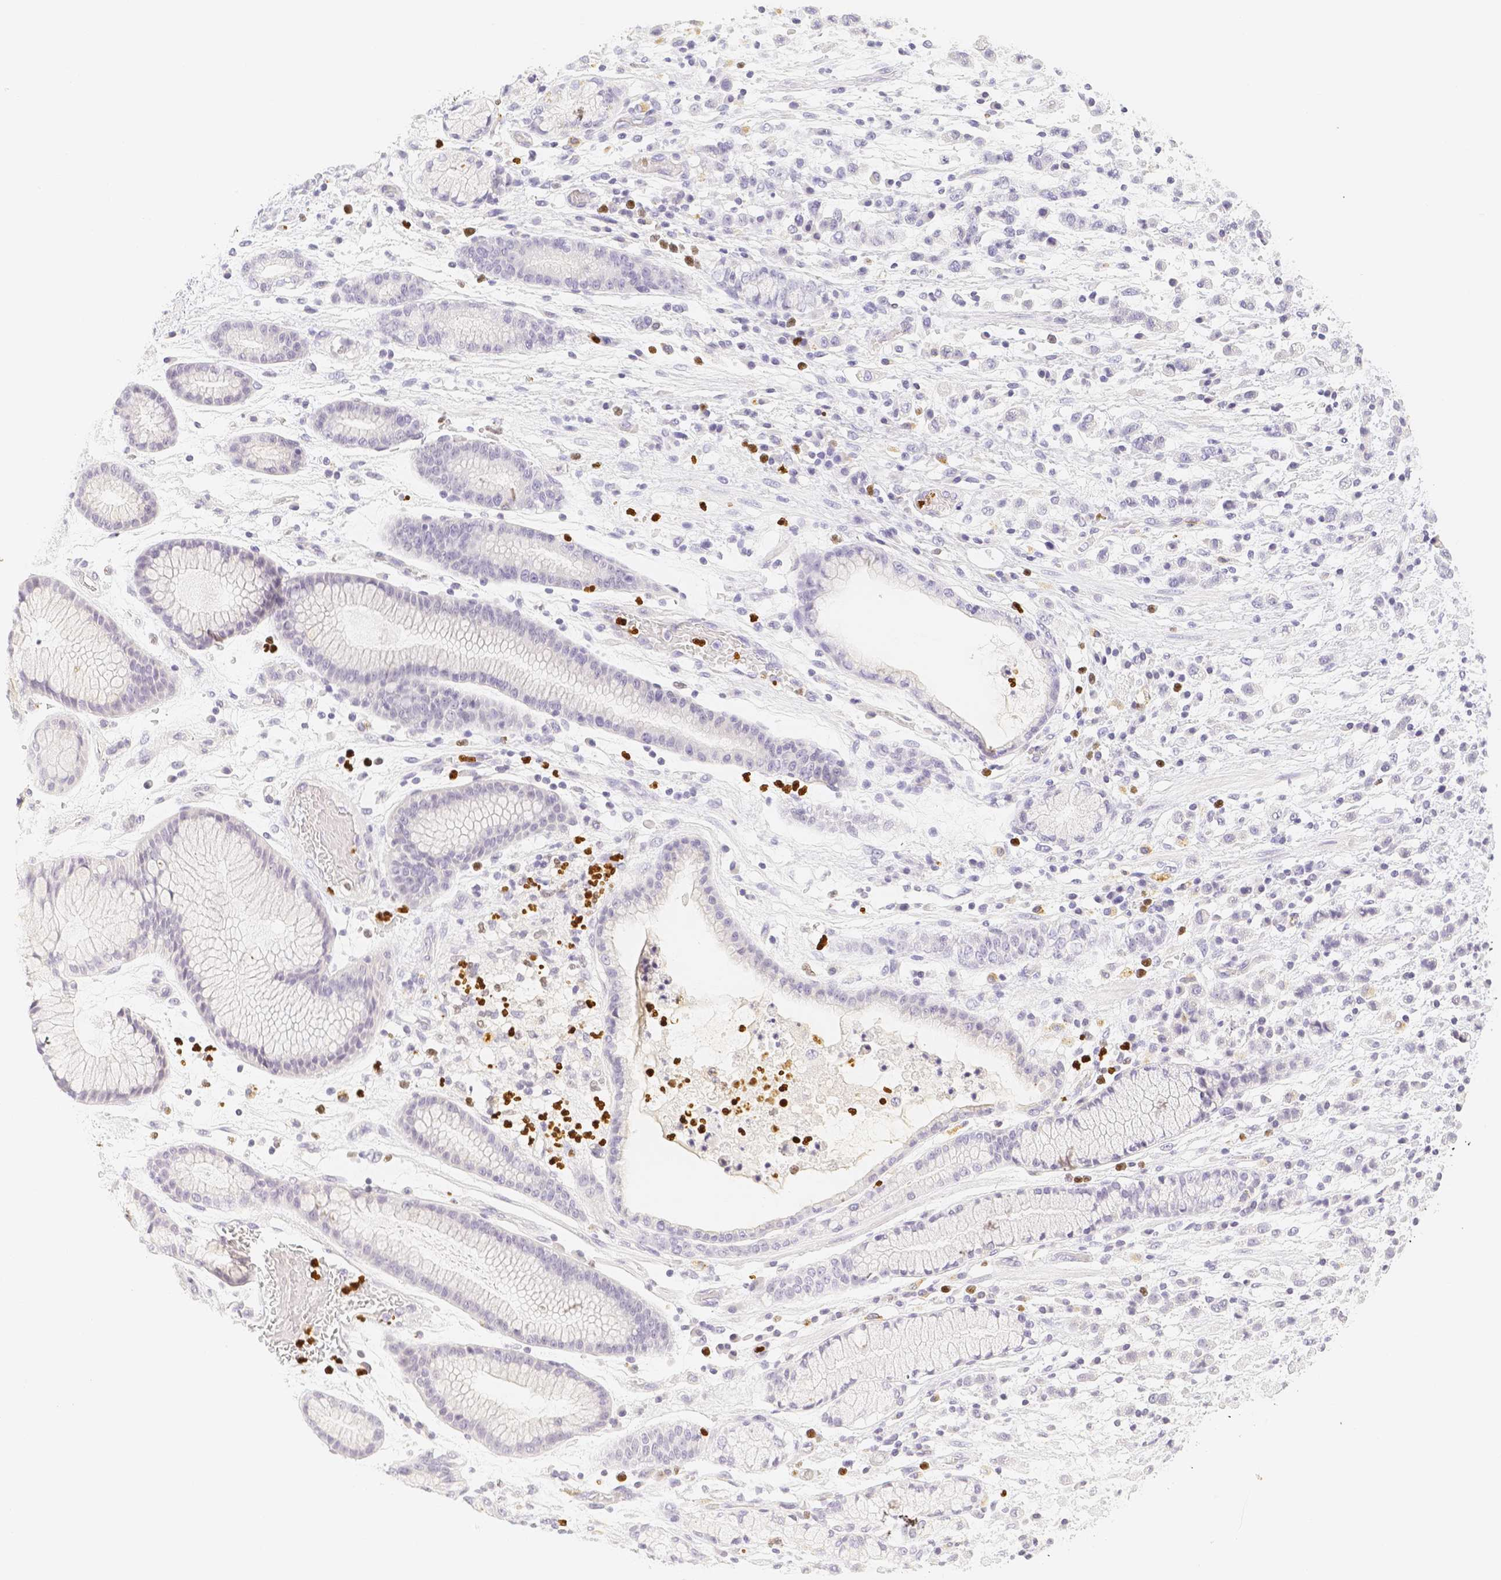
{"staining": {"intensity": "negative", "quantity": "none", "location": "none"}, "tissue": "stomach cancer", "cell_type": "Tumor cells", "image_type": "cancer", "snomed": [{"axis": "morphology", "description": "Adenocarcinoma, NOS"}, {"axis": "topography", "description": "Stomach, lower"}], "caption": "The histopathology image demonstrates no staining of tumor cells in stomach adenocarcinoma.", "gene": "PADI4", "patient": {"sex": "male", "age": 88}}